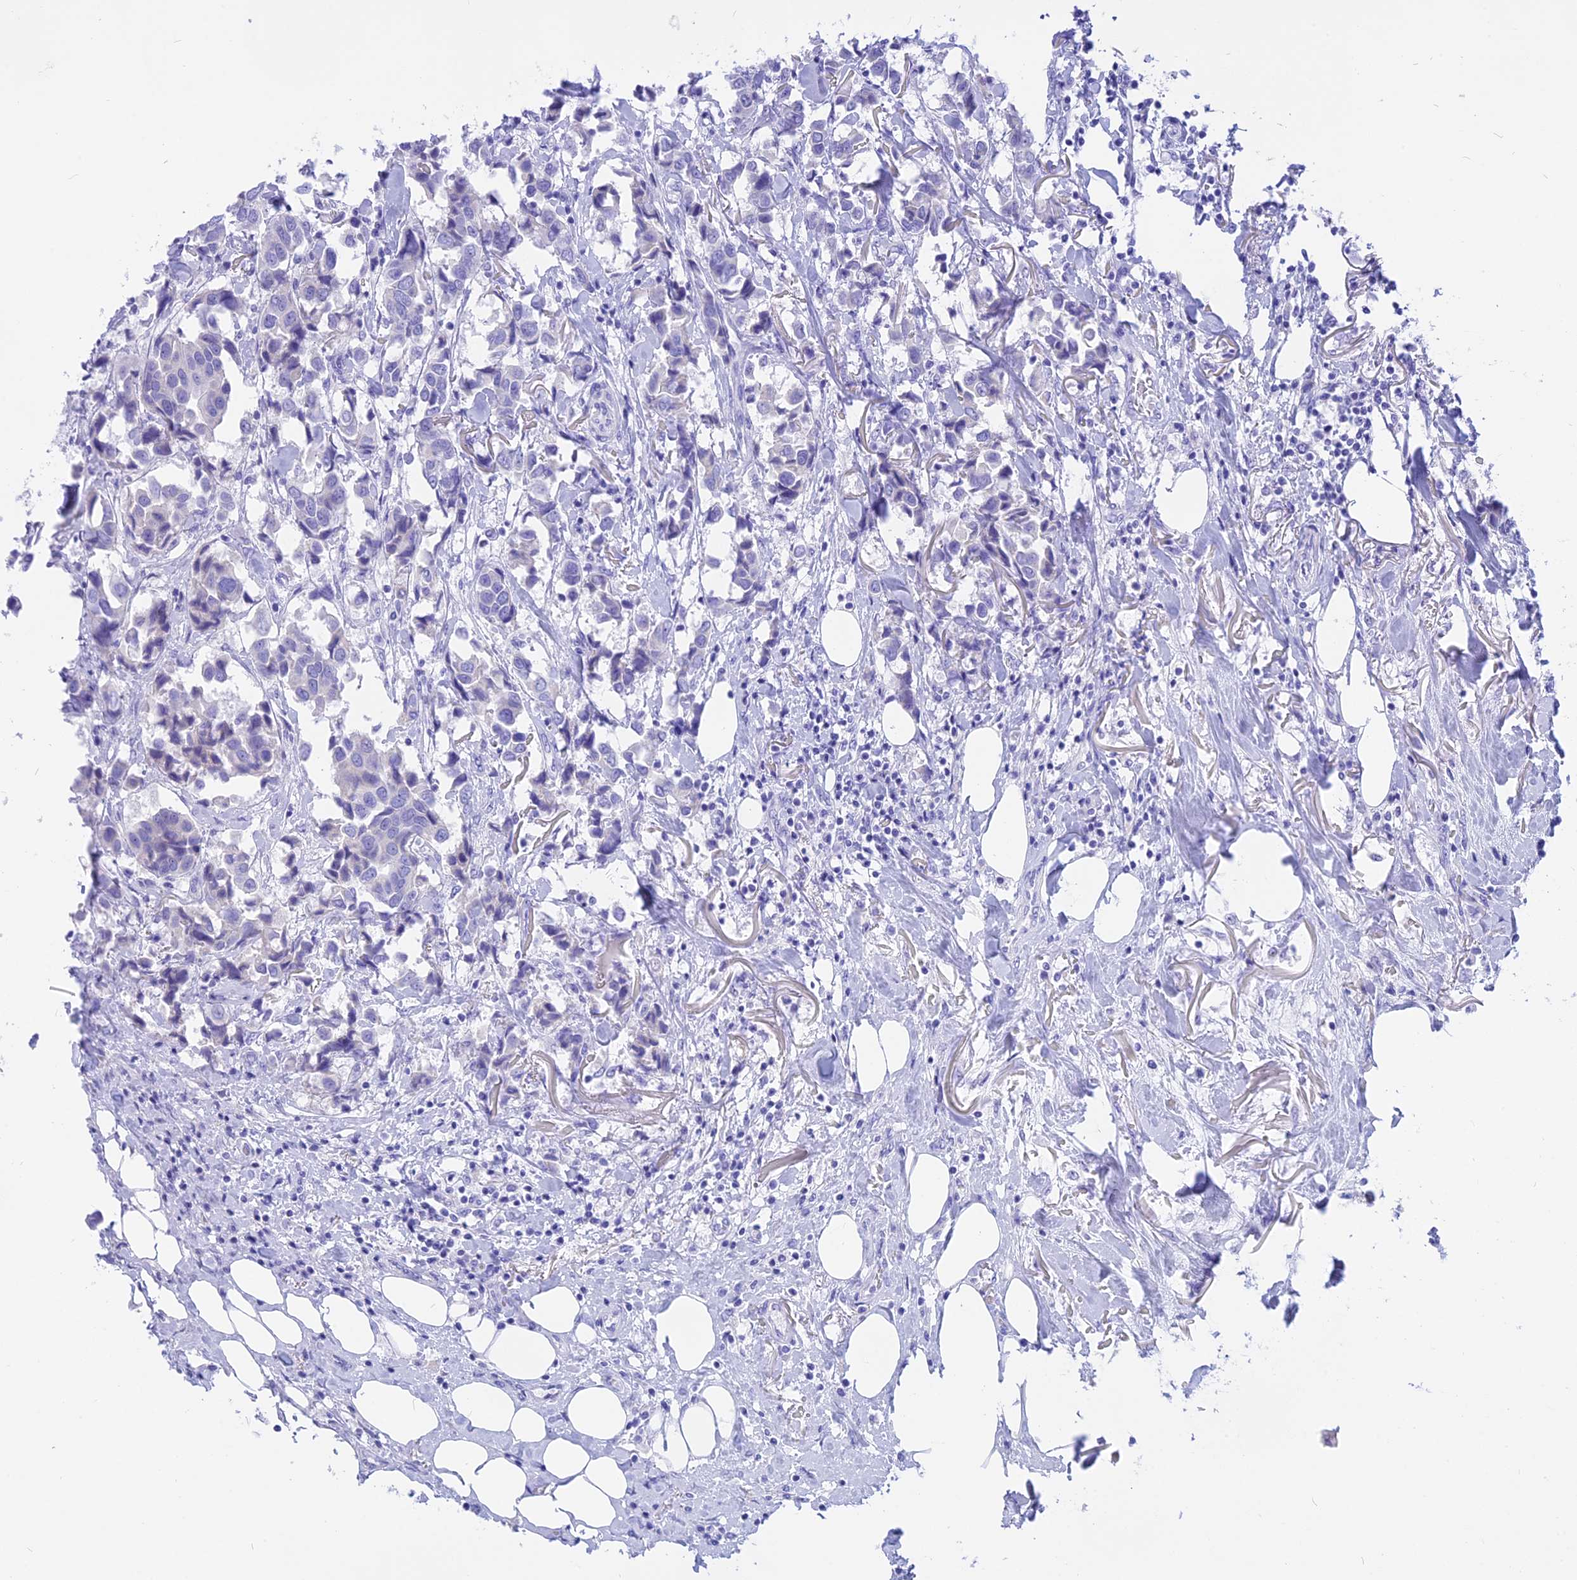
{"staining": {"intensity": "negative", "quantity": "none", "location": "none"}, "tissue": "breast cancer", "cell_type": "Tumor cells", "image_type": "cancer", "snomed": [{"axis": "morphology", "description": "Duct carcinoma"}, {"axis": "topography", "description": "Breast"}], "caption": "The micrograph exhibits no significant positivity in tumor cells of breast cancer.", "gene": "ISCA1", "patient": {"sex": "female", "age": 80}}